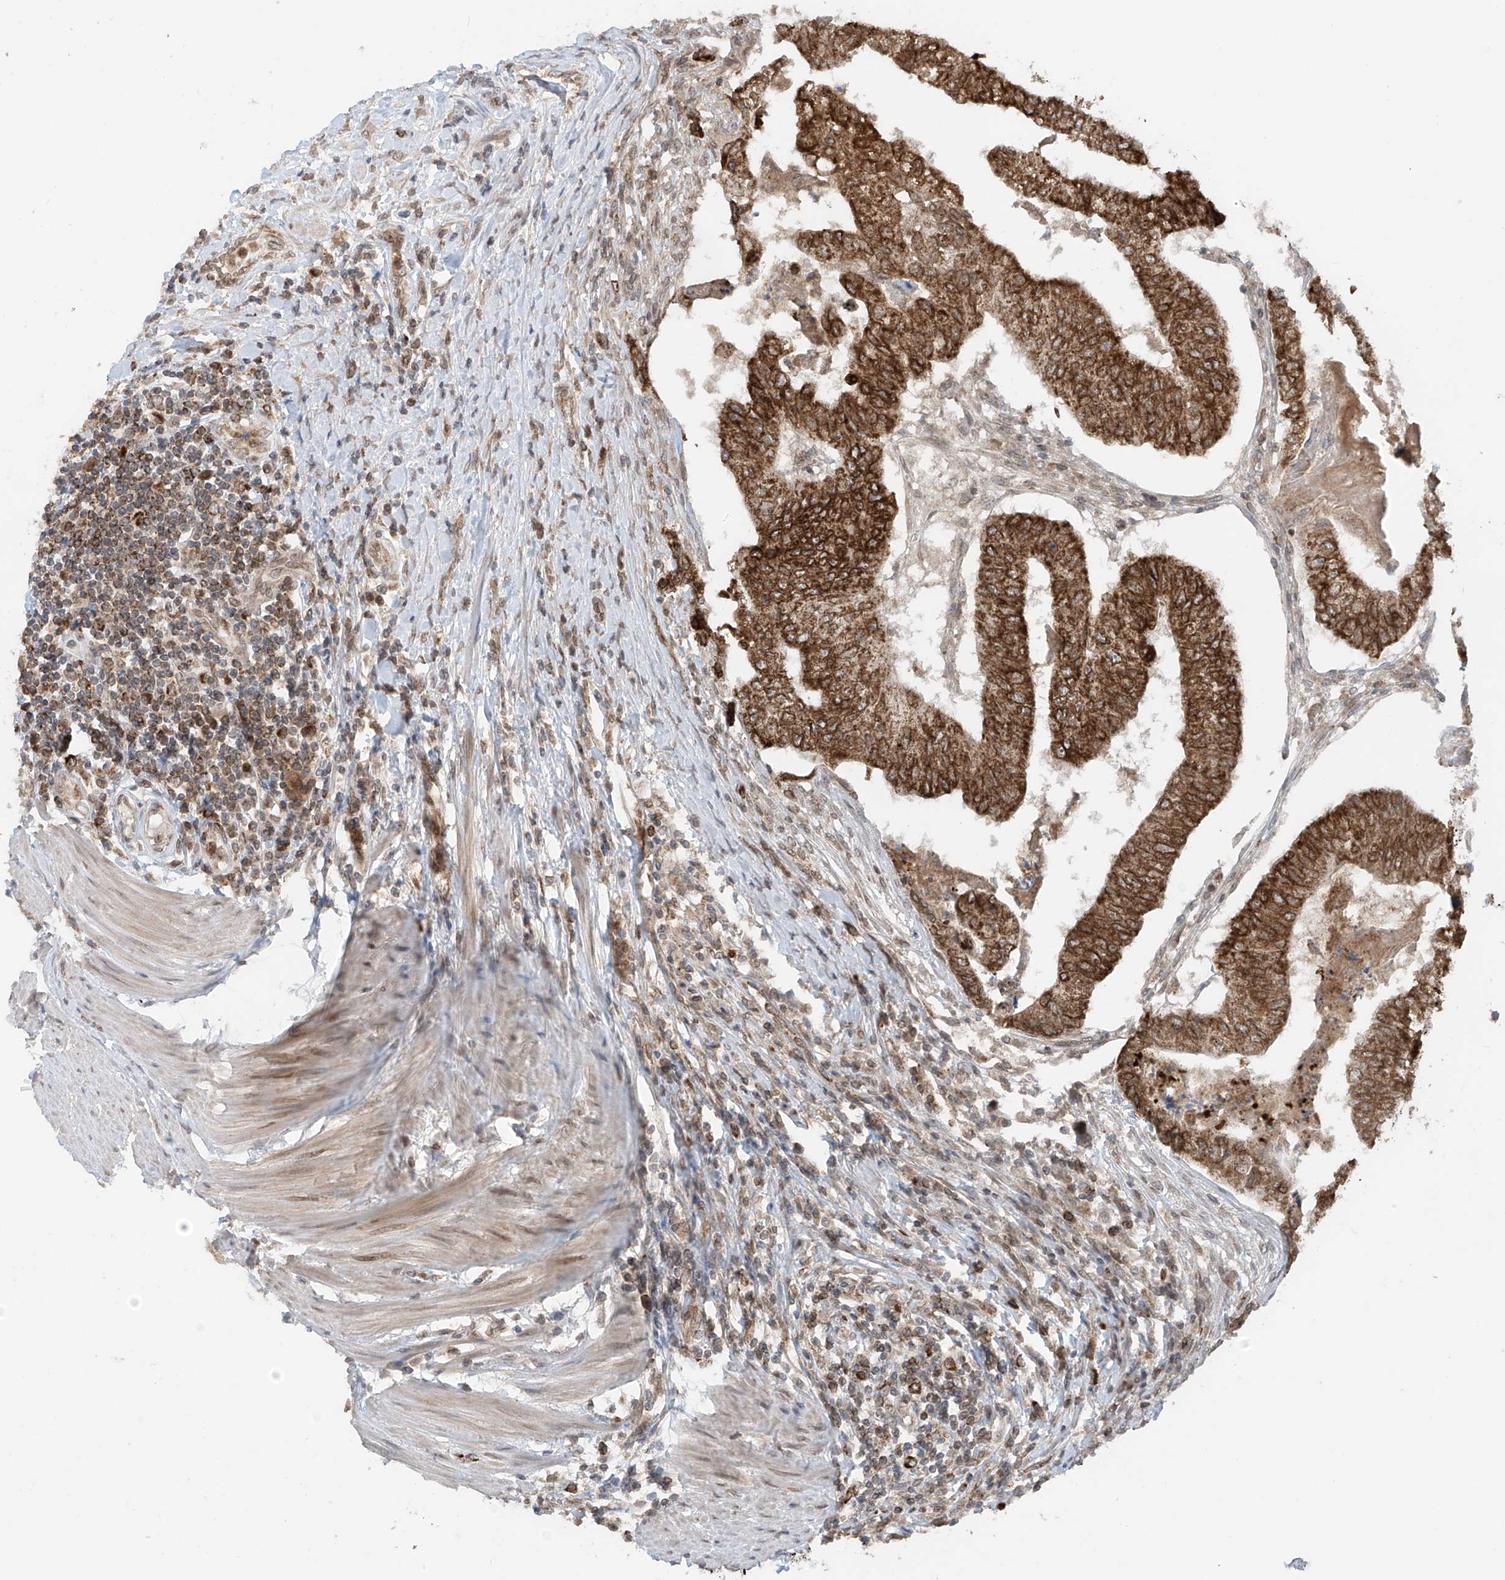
{"staining": {"intensity": "strong", "quantity": ">75%", "location": "cytoplasmic/membranous"}, "tissue": "colorectal cancer", "cell_type": "Tumor cells", "image_type": "cancer", "snomed": [{"axis": "morphology", "description": "Adenocarcinoma, NOS"}, {"axis": "topography", "description": "Colon"}], "caption": "A histopathology image of colorectal cancer stained for a protein shows strong cytoplasmic/membranous brown staining in tumor cells.", "gene": "AHCTF1", "patient": {"sex": "female", "age": 67}}